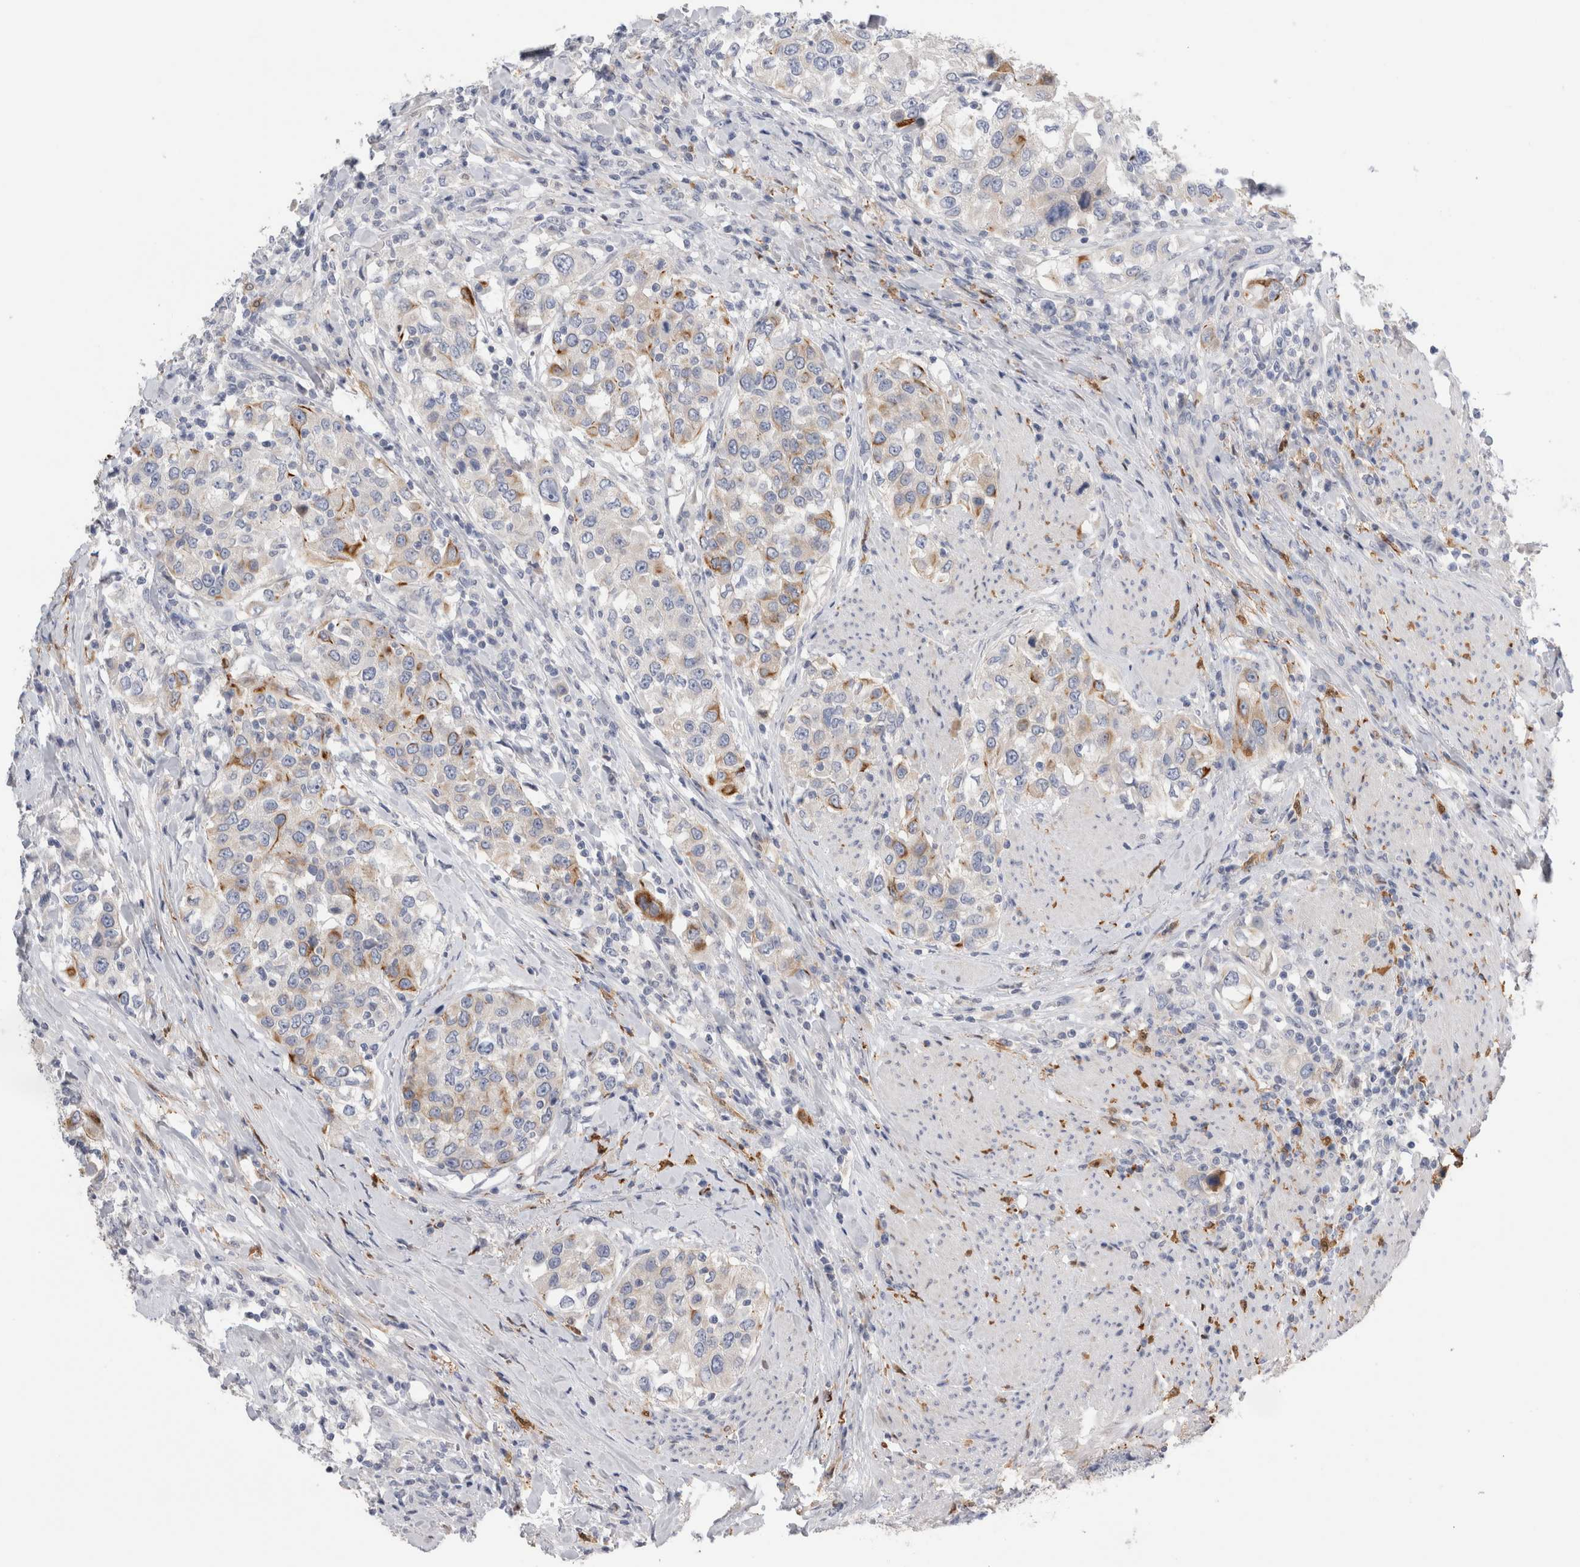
{"staining": {"intensity": "strong", "quantity": "<25%", "location": "cytoplasmic/membranous"}, "tissue": "urothelial cancer", "cell_type": "Tumor cells", "image_type": "cancer", "snomed": [{"axis": "morphology", "description": "Urothelial carcinoma, High grade"}, {"axis": "topography", "description": "Urinary bladder"}], "caption": "Protein expression analysis of urothelial cancer shows strong cytoplasmic/membranous staining in approximately <25% of tumor cells. (DAB = brown stain, brightfield microscopy at high magnification).", "gene": "SLC20A2", "patient": {"sex": "female", "age": 80}}